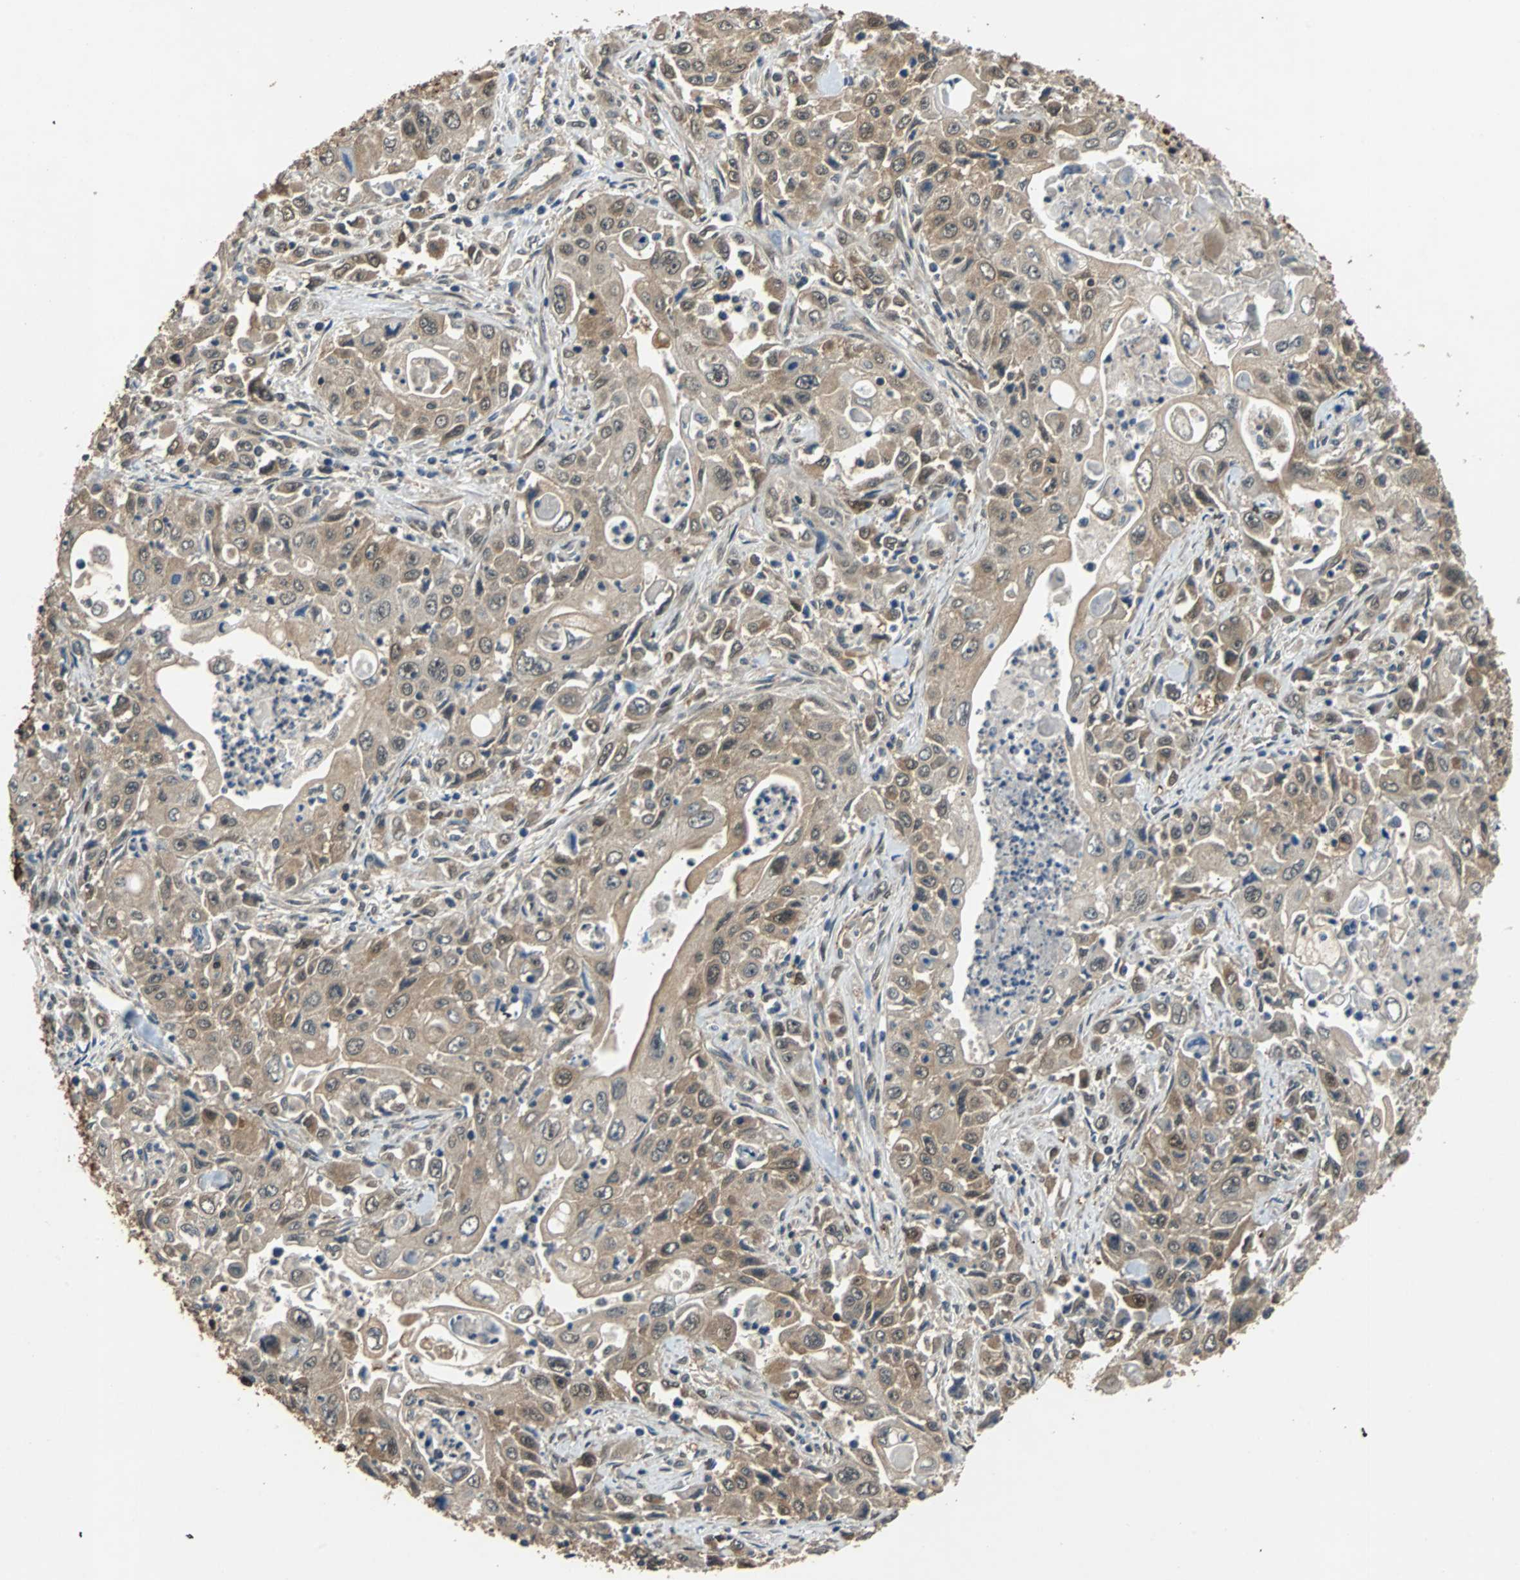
{"staining": {"intensity": "weak", "quantity": ">75%", "location": "cytoplasmic/membranous"}, "tissue": "pancreatic cancer", "cell_type": "Tumor cells", "image_type": "cancer", "snomed": [{"axis": "morphology", "description": "Adenocarcinoma, NOS"}, {"axis": "topography", "description": "Pancreas"}], "caption": "The micrograph shows immunohistochemical staining of pancreatic cancer. There is weak cytoplasmic/membranous staining is seen in approximately >75% of tumor cells. (Brightfield microscopy of DAB IHC at high magnification).", "gene": "PRDX6", "patient": {"sex": "male", "age": 70}}